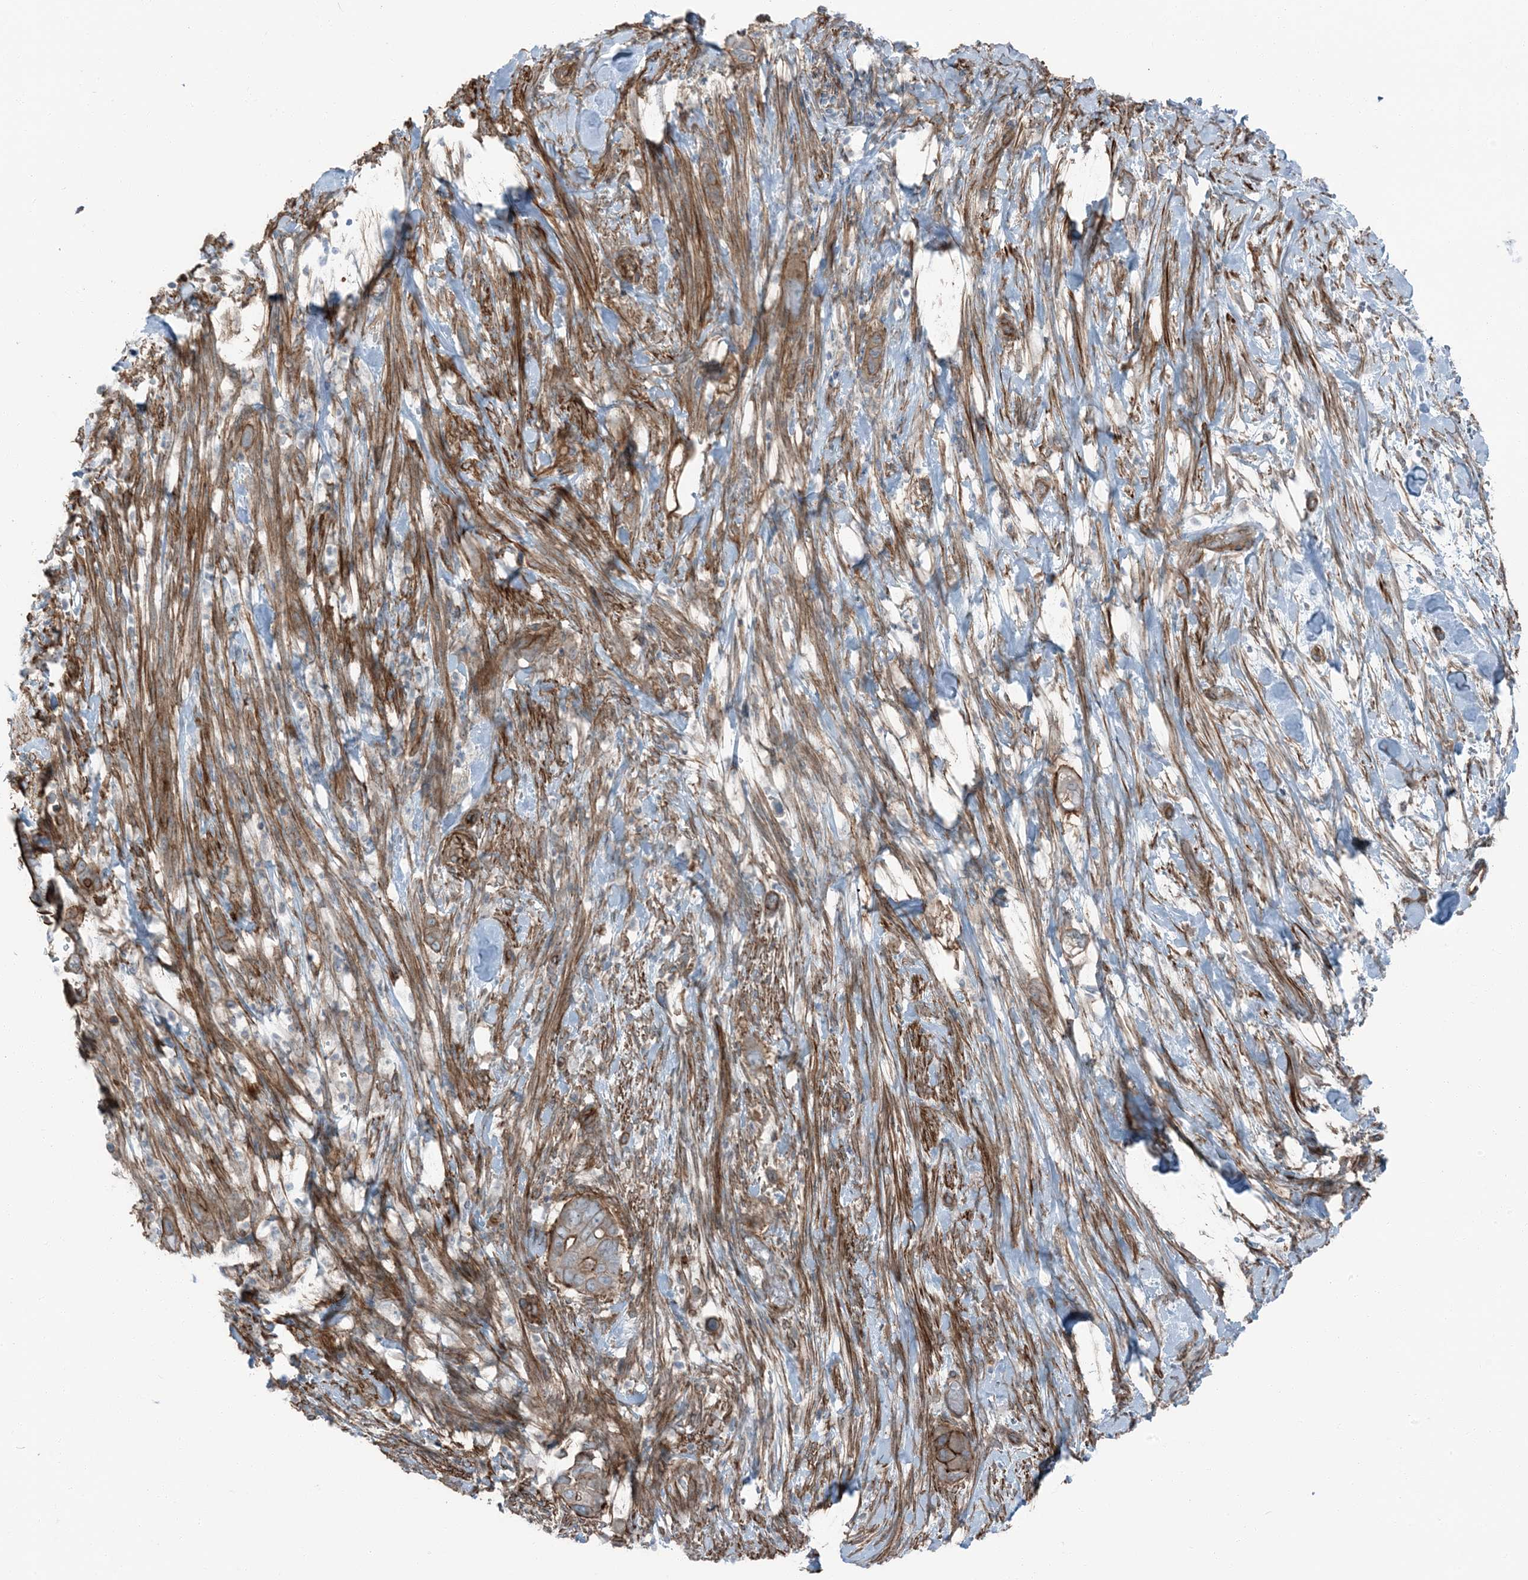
{"staining": {"intensity": "strong", "quantity": "25%-75%", "location": "cytoplasmic/membranous"}, "tissue": "pancreatic cancer", "cell_type": "Tumor cells", "image_type": "cancer", "snomed": [{"axis": "morphology", "description": "Adenocarcinoma, NOS"}, {"axis": "topography", "description": "Pancreas"}], "caption": "Immunohistochemical staining of human pancreatic cancer exhibits strong cytoplasmic/membranous protein staining in about 25%-75% of tumor cells.", "gene": "ZFP90", "patient": {"sex": "male", "age": 68}}